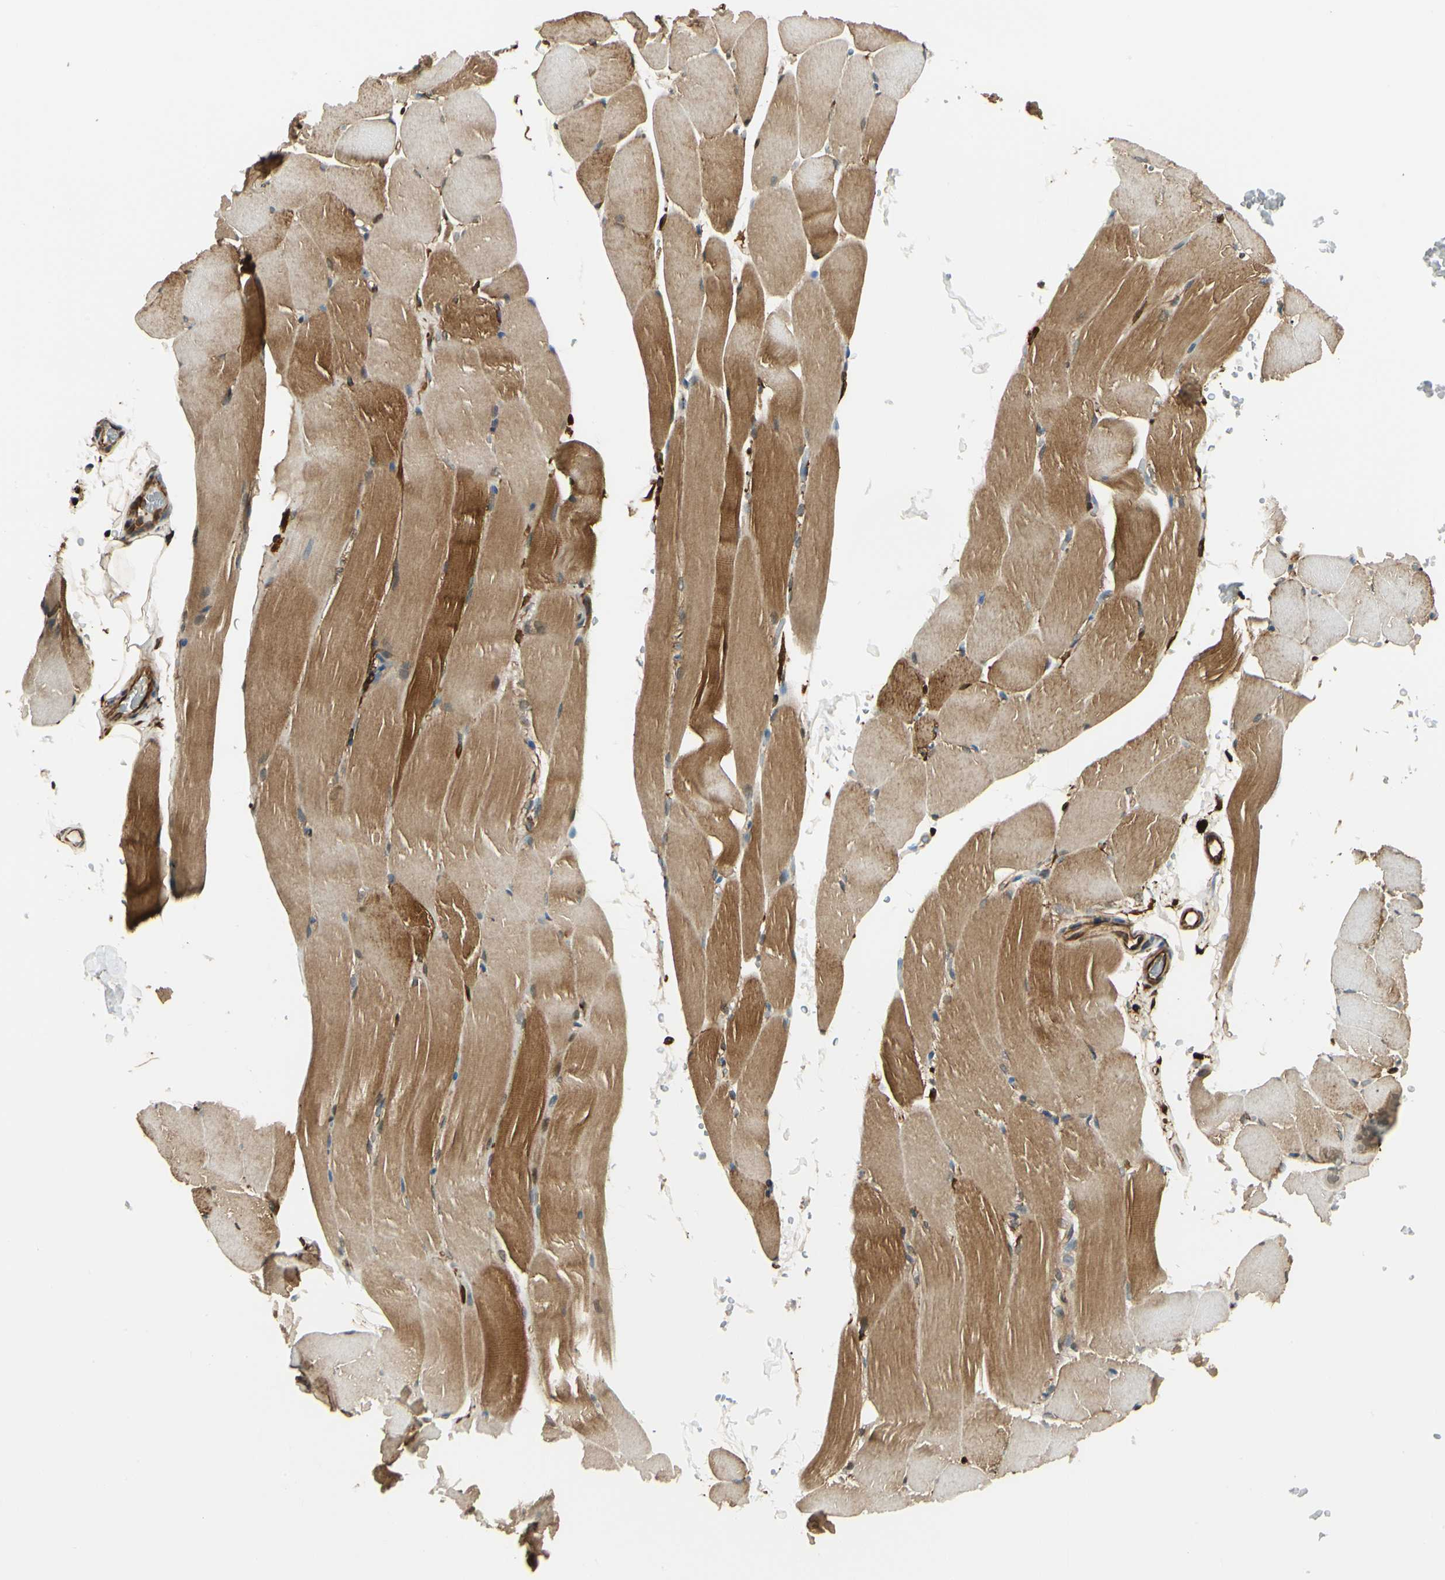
{"staining": {"intensity": "moderate", "quantity": "25%-75%", "location": "cytoplasmic/membranous"}, "tissue": "skeletal muscle", "cell_type": "Myocytes", "image_type": "normal", "snomed": [{"axis": "morphology", "description": "Normal tissue, NOS"}, {"axis": "topography", "description": "Skeletal muscle"}, {"axis": "topography", "description": "Parathyroid gland"}], "caption": "This image displays immunohistochemistry staining of benign skeletal muscle, with medium moderate cytoplasmic/membranous expression in about 25%-75% of myocytes.", "gene": "FTH1", "patient": {"sex": "female", "age": 37}}